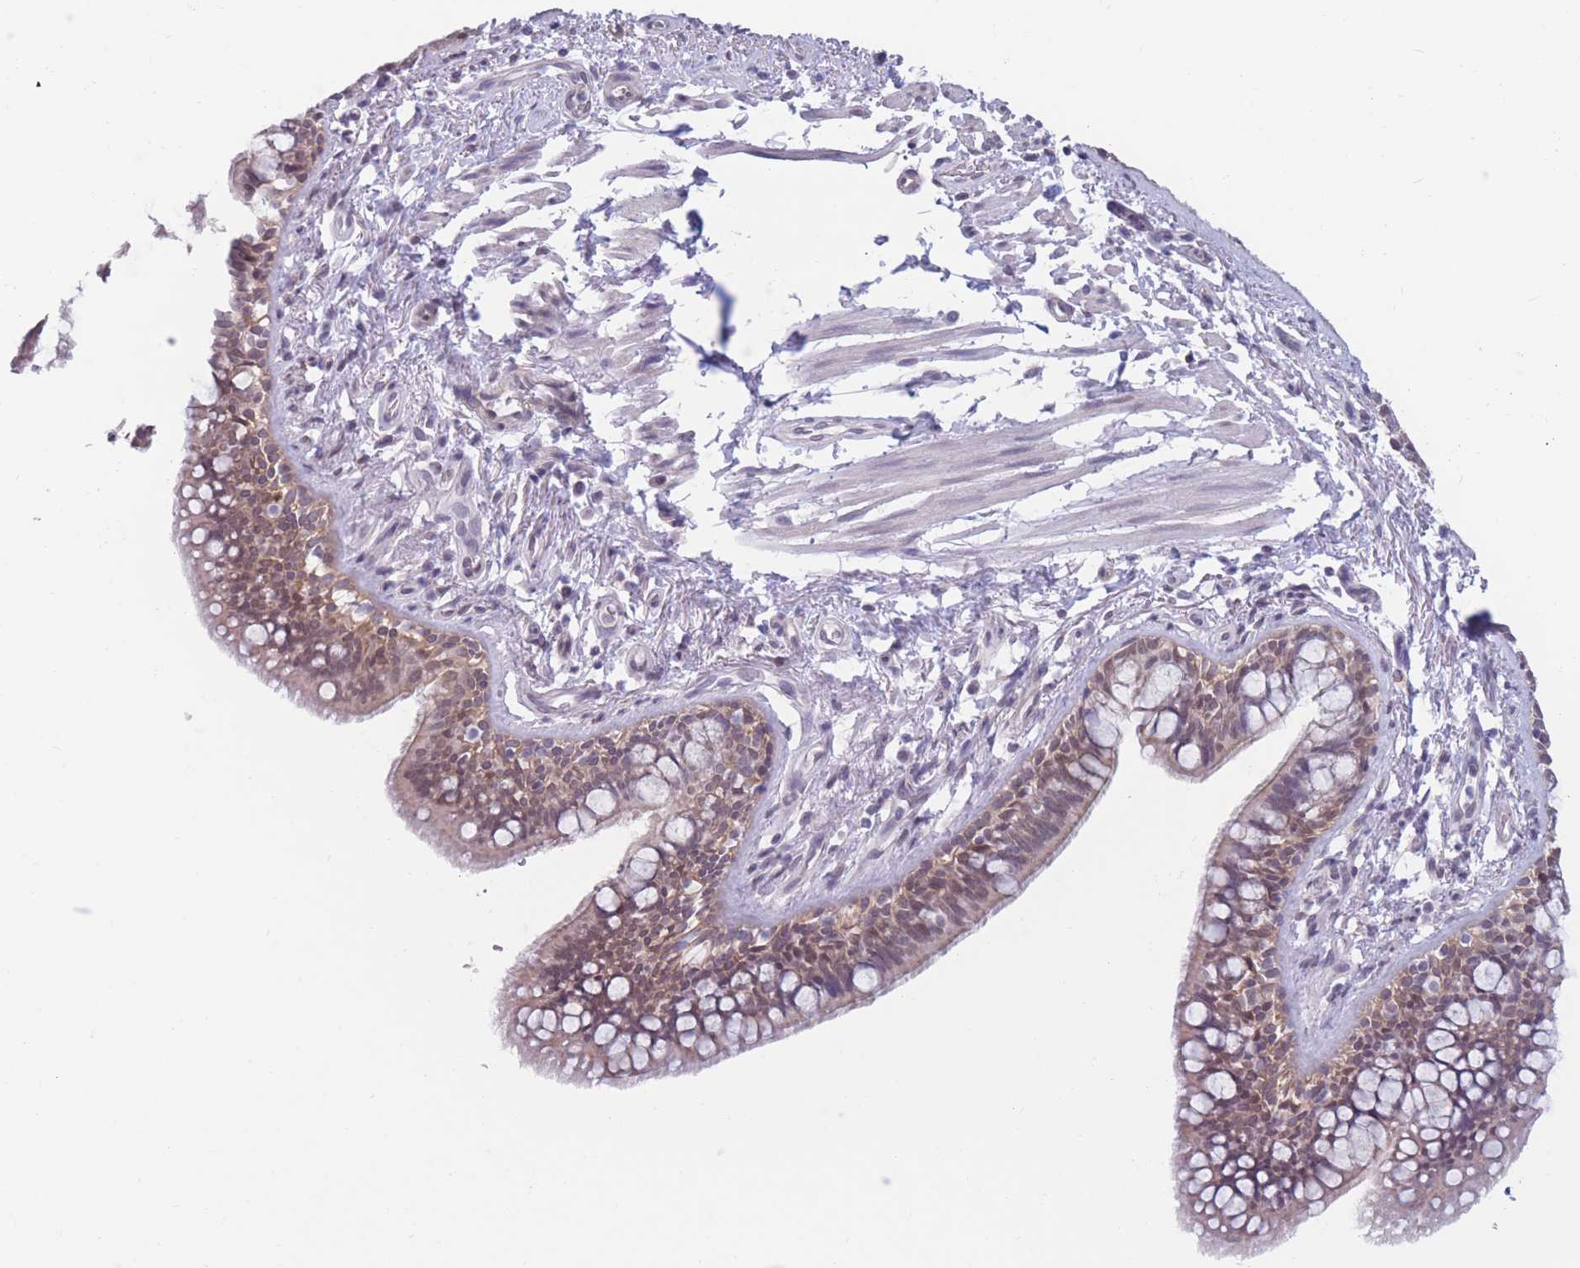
{"staining": {"intensity": "weak", "quantity": "<25%", "location": "cytoplasmic/membranous"}, "tissue": "bronchus", "cell_type": "Respiratory epithelial cells", "image_type": "normal", "snomed": [{"axis": "morphology", "description": "Normal tissue, NOS"}, {"axis": "morphology", "description": "Neoplasm, uncertain whether benign or malignant"}, {"axis": "topography", "description": "Bronchus"}, {"axis": "topography", "description": "Lung"}], "caption": "Respiratory epithelial cells show no significant staining in normal bronchus. (Immunohistochemistry (ihc), brightfield microscopy, high magnification).", "gene": "PODXL", "patient": {"sex": "male", "age": 55}}